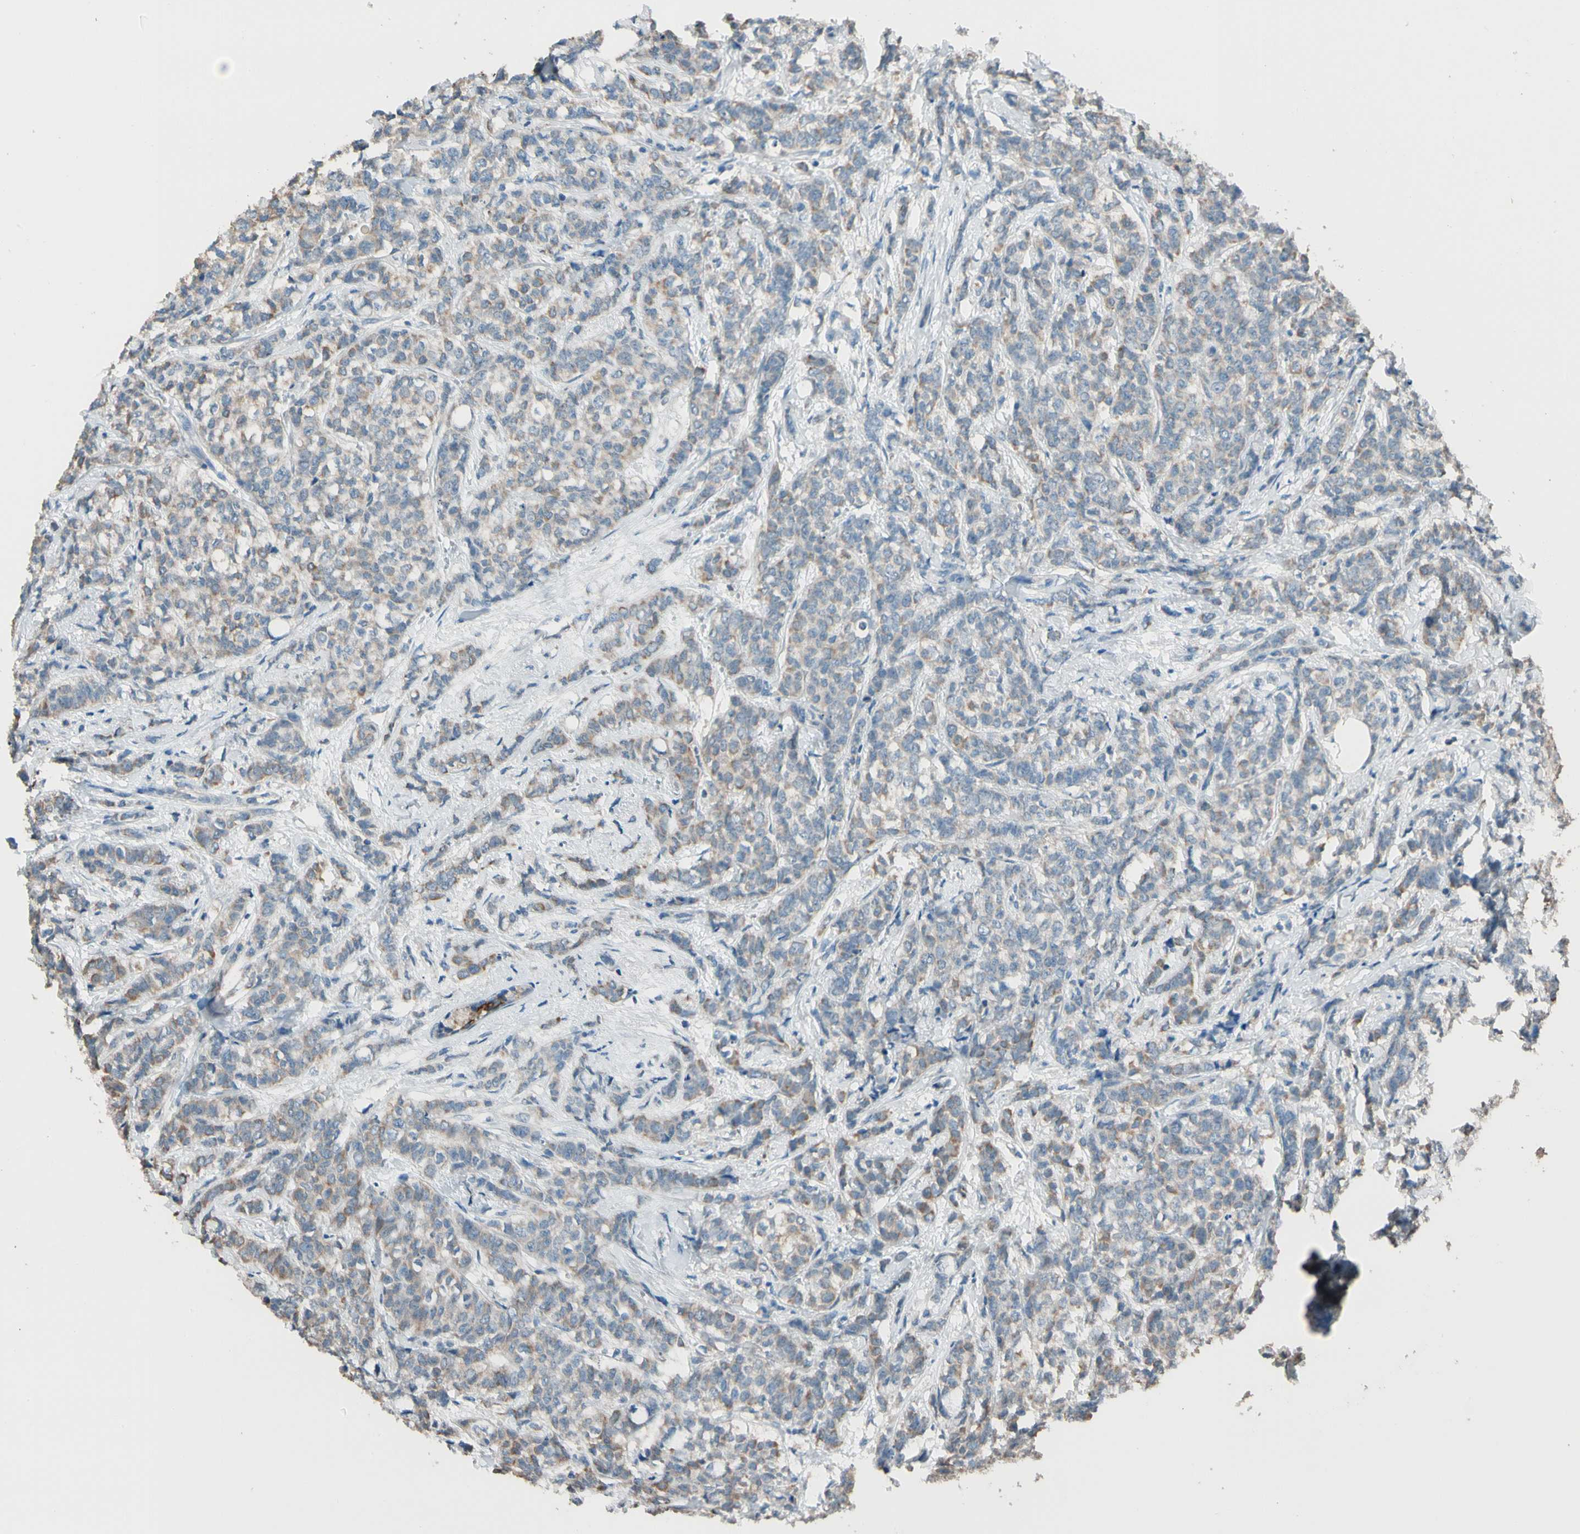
{"staining": {"intensity": "moderate", "quantity": ">75%", "location": "cytoplasmic/membranous"}, "tissue": "breast cancer", "cell_type": "Tumor cells", "image_type": "cancer", "snomed": [{"axis": "morphology", "description": "Lobular carcinoma"}, {"axis": "topography", "description": "Breast"}], "caption": "Immunohistochemical staining of breast cancer exhibits moderate cytoplasmic/membranous protein staining in approximately >75% of tumor cells.", "gene": "MAP3K7", "patient": {"sex": "female", "age": 60}}